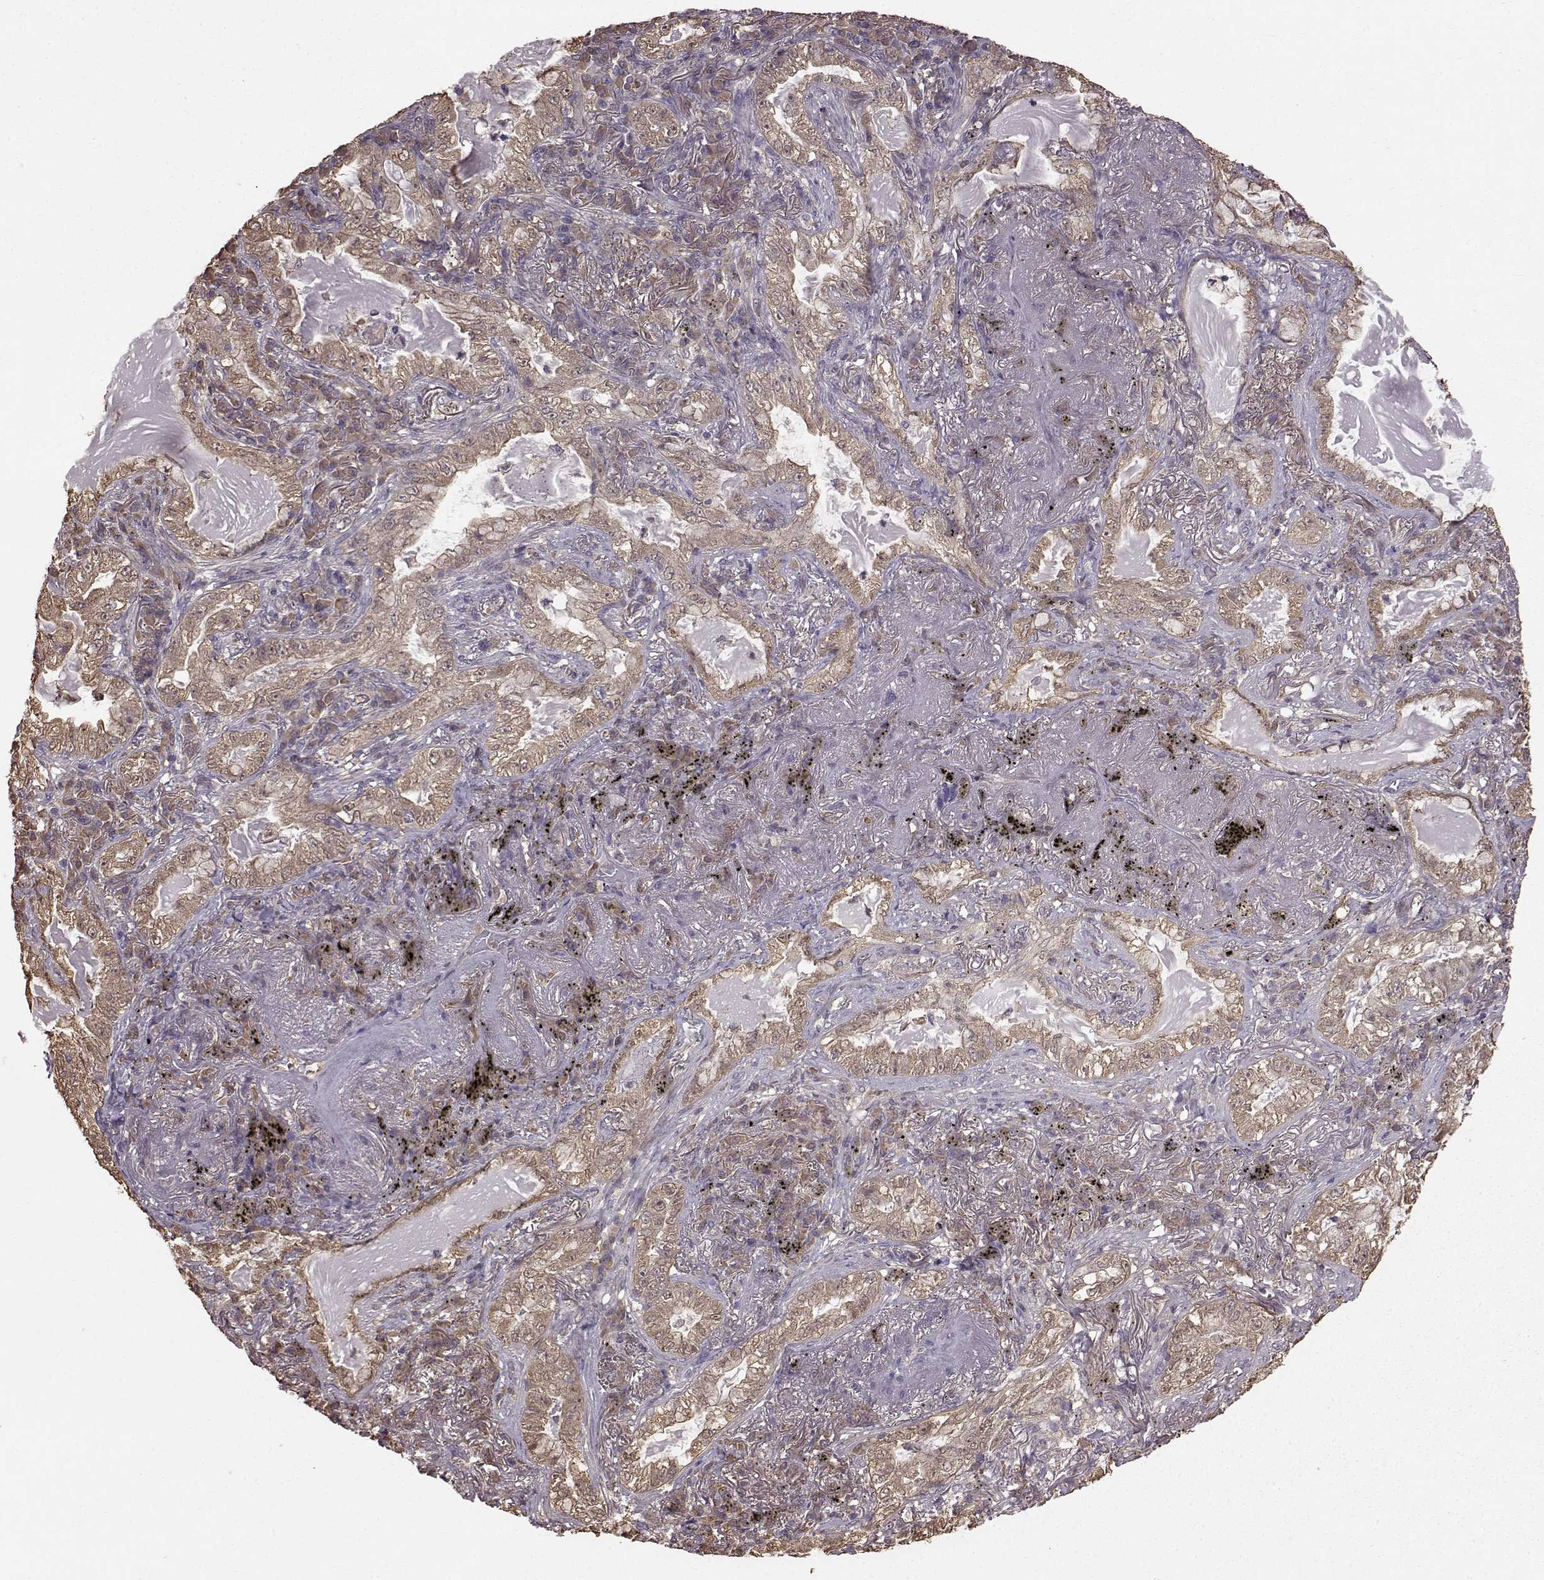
{"staining": {"intensity": "weak", "quantity": ">75%", "location": "cytoplasmic/membranous"}, "tissue": "lung cancer", "cell_type": "Tumor cells", "image_type": "cancer", "snomed": [{"axis": "morphology", "description": "Adenocarcinoma, NOS"}, {"axis": "topography", "description": "Lung"}], "caption": "This is a photomicrograph of immunohistochemistry (IHC) staining of adenocarcinoma (lung), which shows weak expression in the cytoplasmic/membranous of tumor cells.", "gene": "NME1-NME2", "patient": {"sex": "female", "age": 73}}